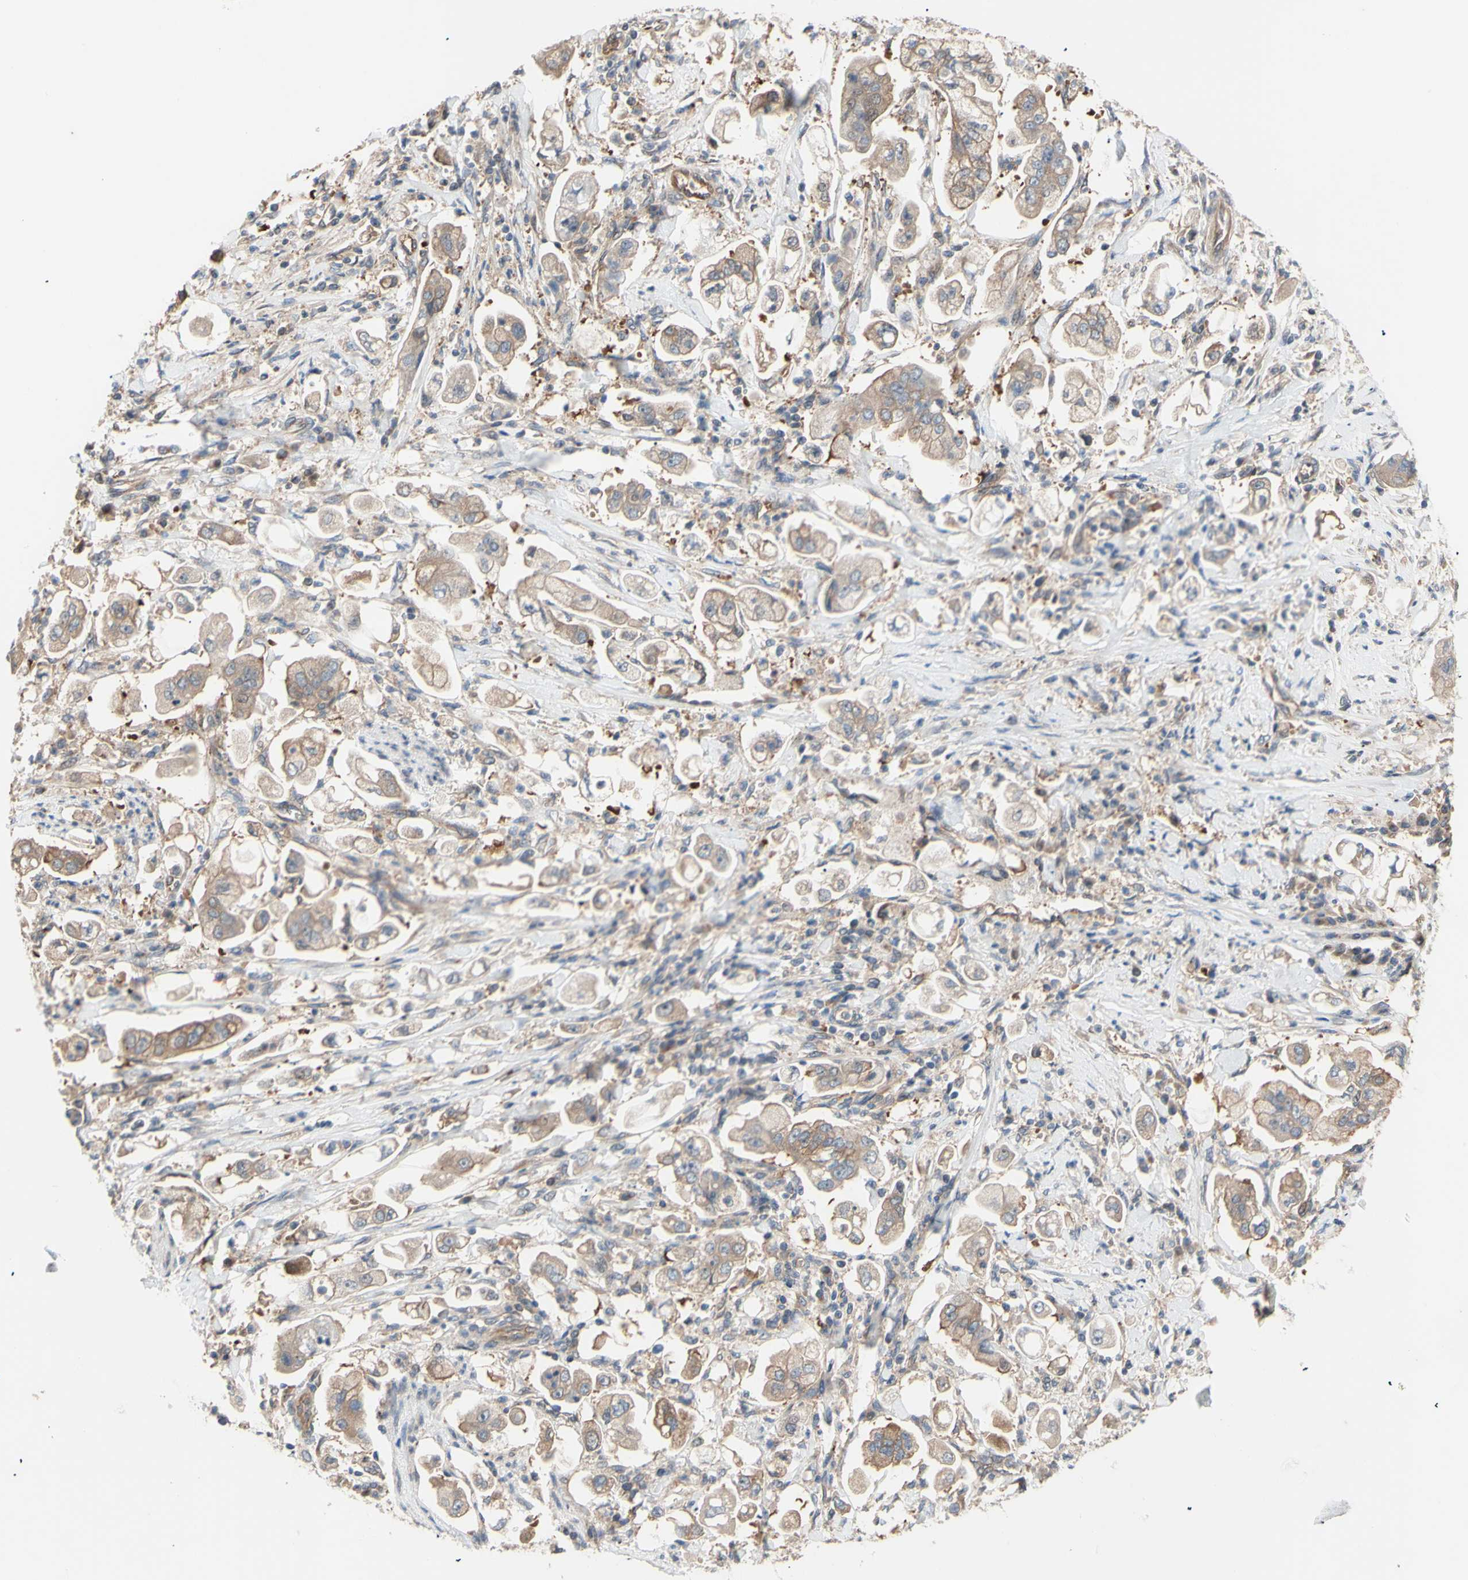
{"staining": {"intensity": "moderate", "quantity": ">75%", "location": "cytoplasmic/membranous"}, "tissue": "stomach cancer", "cell_type": "Tumor cells", "image_type": "cancer", "snomed": [{"axis": "morphology", "description": "Adenocarcinoma, NOS"}, {"axis": "topography", "description": "Stomach"}], "caption": "Adenocarcinoma (stomach) stained for a protein (brown) shows moderate cytoplasmic/membranous positive expression in approximately >75% of tumor cells.", "gene": "DYNLRB1", "patient": {"sex": "male", "age": 62}}